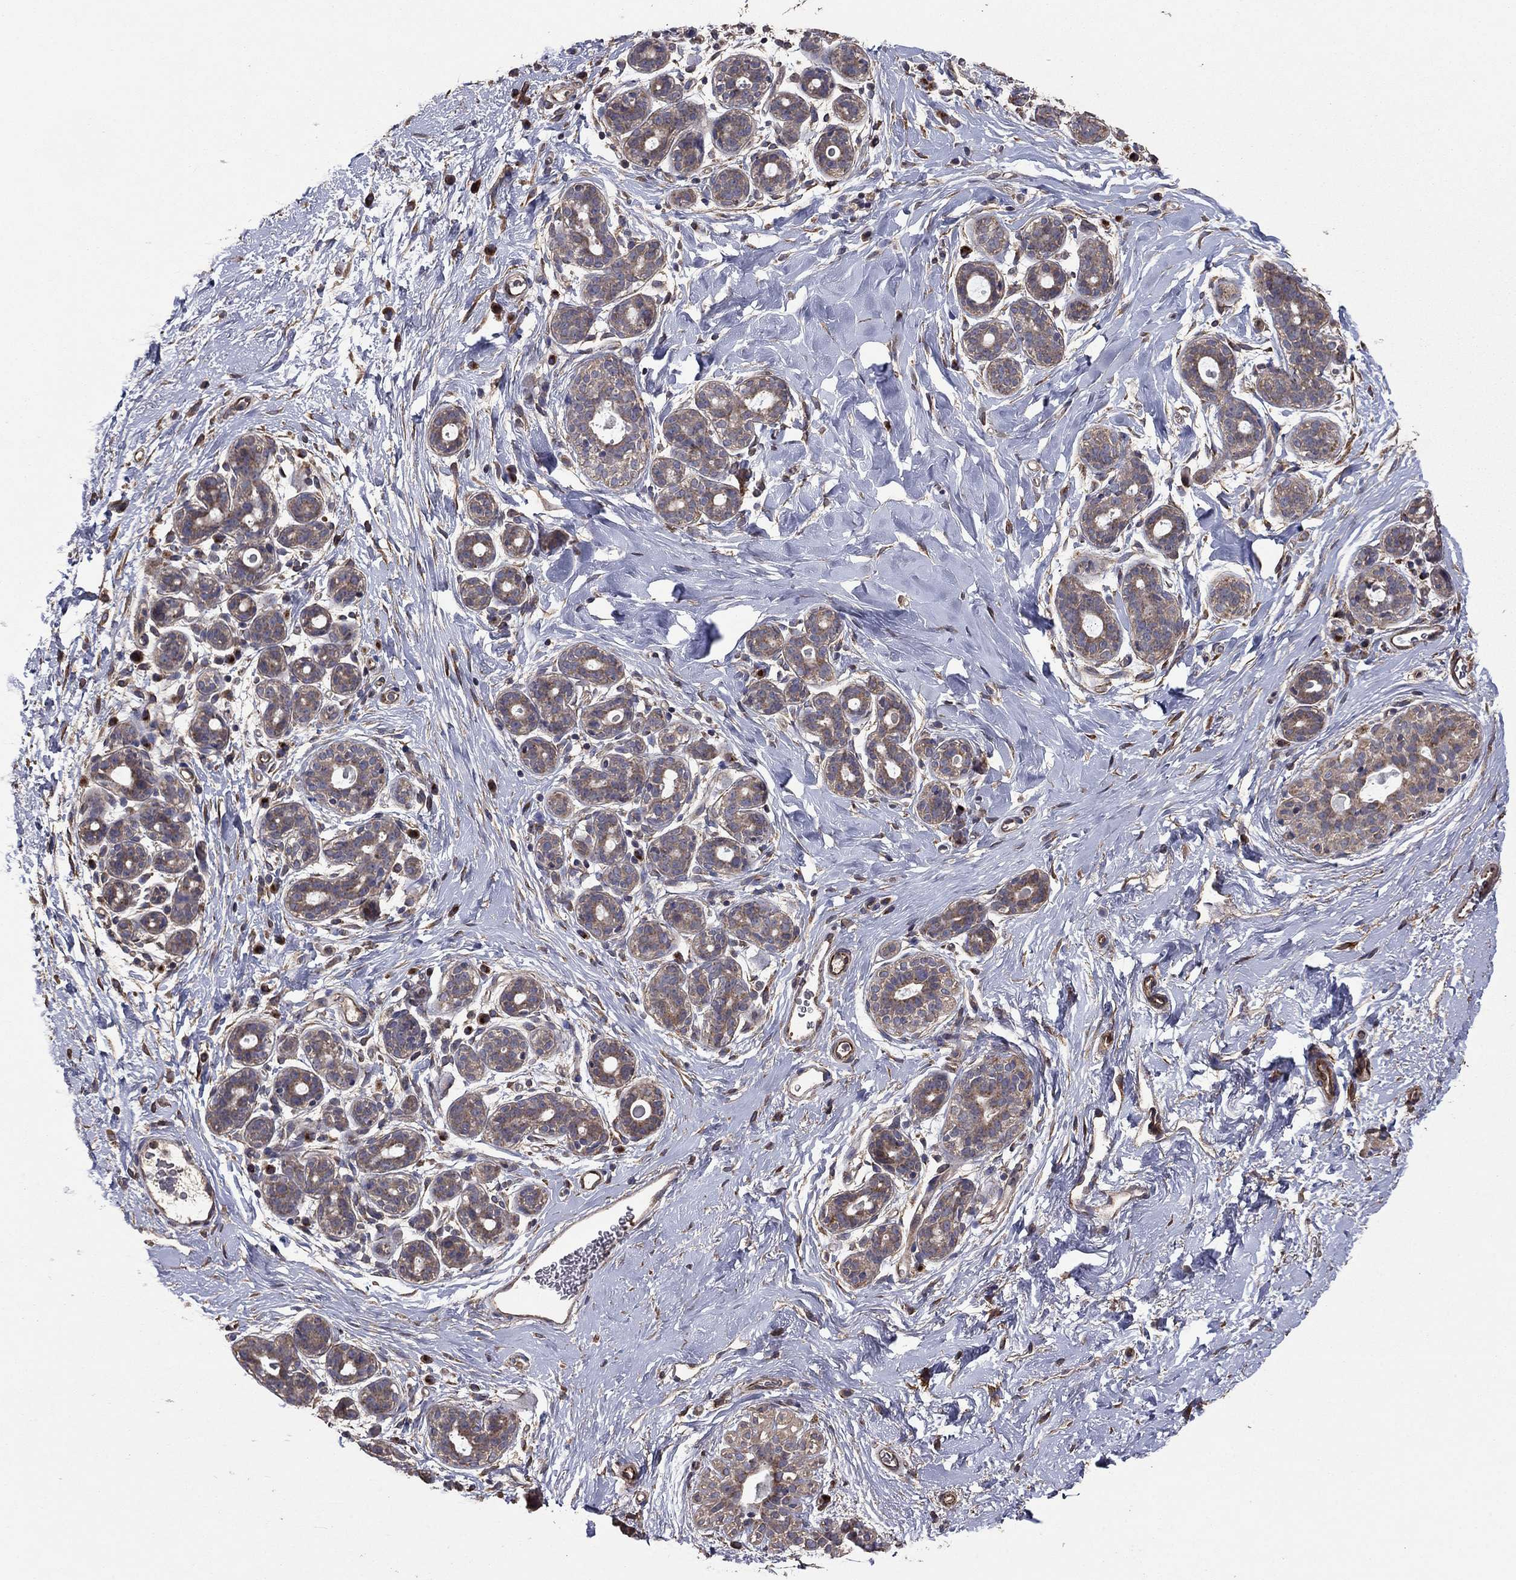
{"staining": {"intensity": "moderate", "quantity": "<25%", "location": "cytoplasmic/membranous"}, "tissue": "breast", "cell_type": "Adipocytes", "image_type": "normal", "snomed": [{"axis": "morphology", "description": "Normal tissue, NOS"}, {"axis": "topography", "description": "Breast"}], "caption": "Immunohistochemistry (DAB (3,3'-diaminobenzidine)) staining of normal human breast displays moderate cytoplasmic/membranous protein expression in about <25% of adipocytes. (DAB (3,3'-diaminobenzidine) IHC, brown staining for protein, blue staining for nuclei).", "gene": "FLT4", "patient": {"sex": "female", "age": 43}}